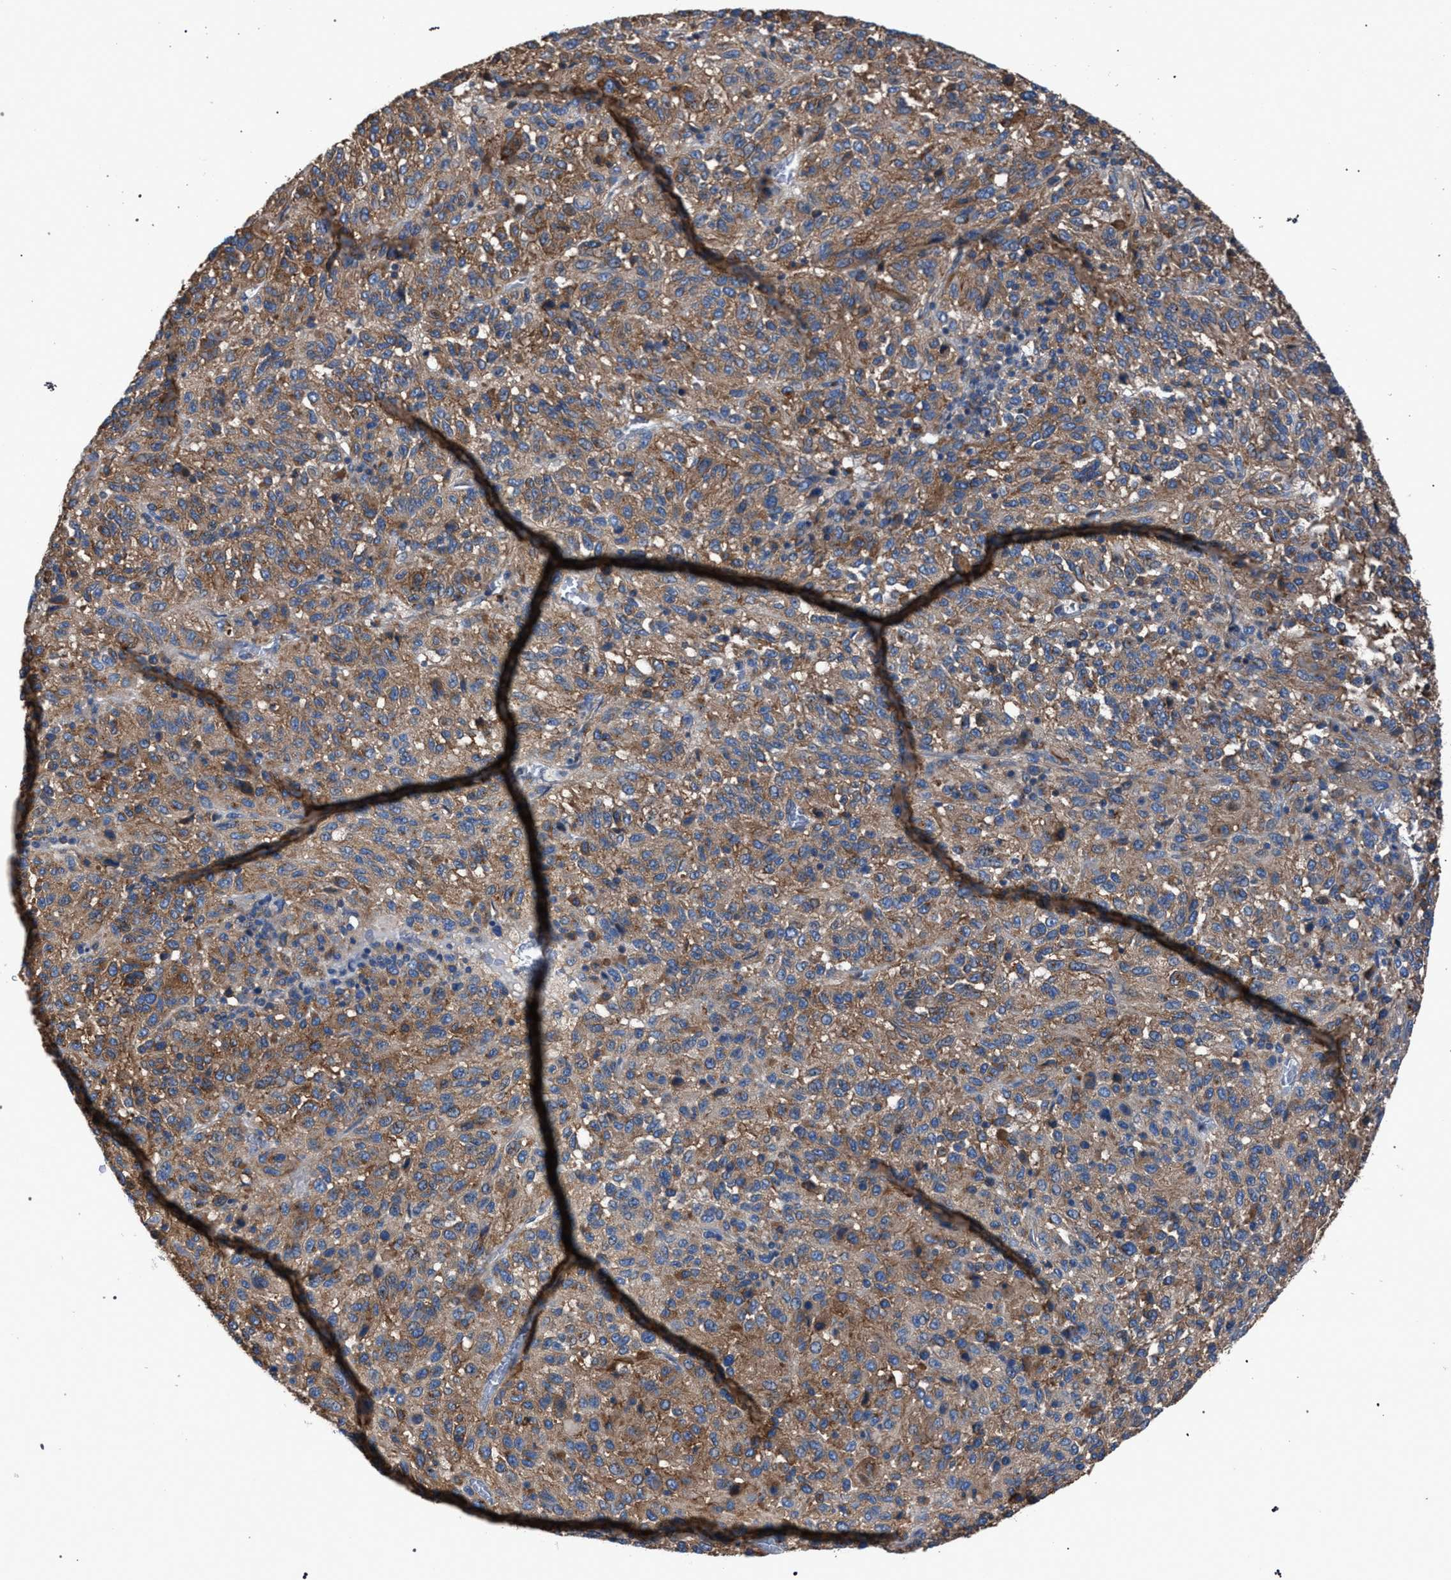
{"staining": {"intensity": "moderate", "quantity": ">75%", "location": "cytoplasmic/membranous"}, "tissue": "melanoma", "cell_type": "Tumor cells", "image_type": "cancer", "snomed": [{"axis": "morphology", "description": "Malignant melanoma, Metastatic site"}, {"axis": "topography", "description": "Lung"}], "caption": "Melanoma stained with DAB immunohistochemistry reveals medium levels of moderate cytoplasmic/membranous expression in about >75% of tumor cells.", "gene": "ATP6V0A1", "patient": {"sex": "male", "age": 64}}